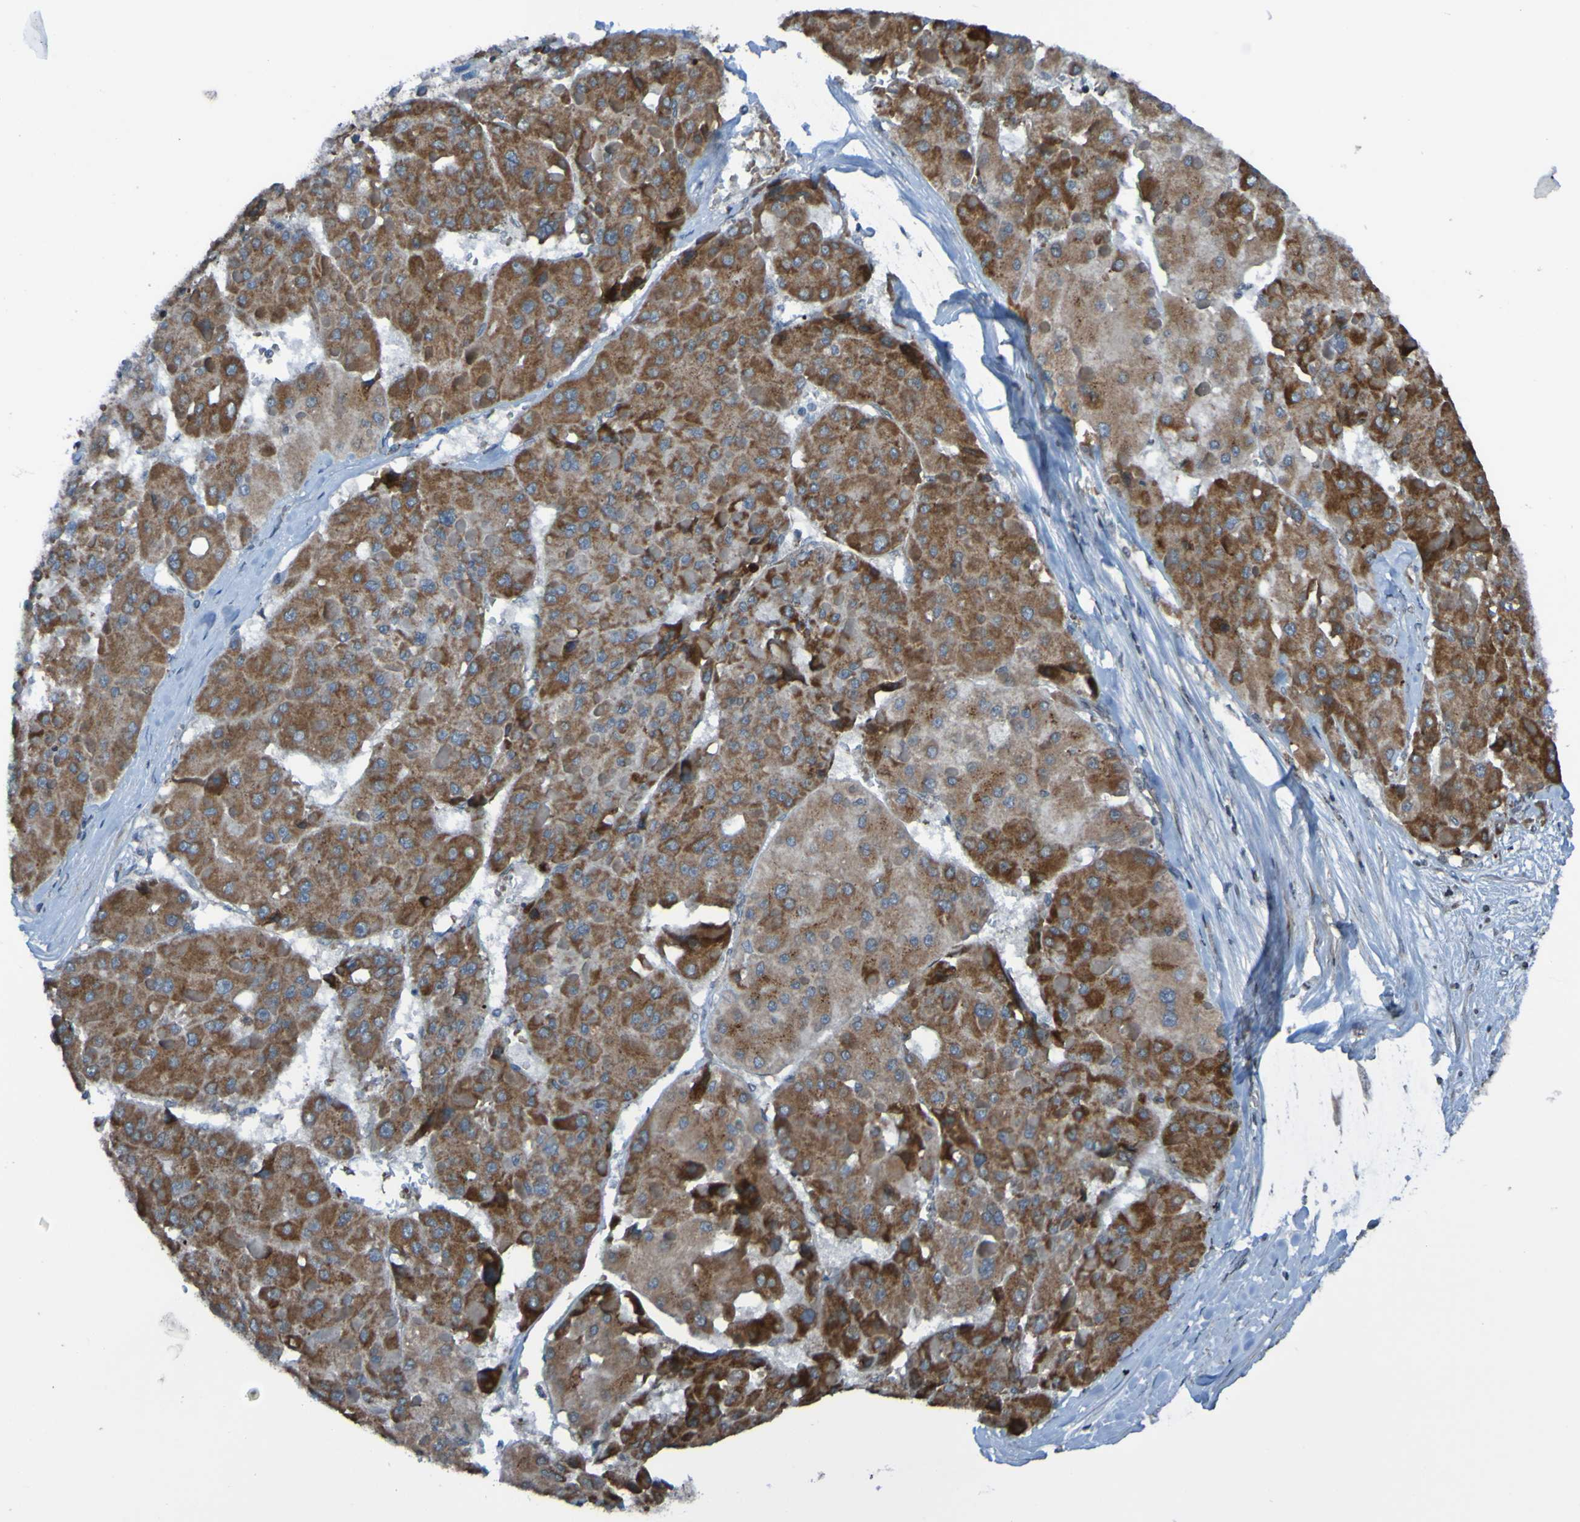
{"staining": {"intensity": "strong", "quantity": ">75%", "location": "cytoplasmic/membranous"}, "tissue": "liver cancer", "cell_type": "Tumor cells", "image_type": "cancer", "snomed": [{"axis": "morphology", "description": "Carcinoma, Hepatocellular, NOS"}, {"axis": "topography", "description": "Liver"}], "caption": "Hepatocellular carcinoma (liver) stained with a protein marker demonstrates strong staining in tumor cells.", "gene": "UNG", "patient": {"sex": "female", "age": 73}}